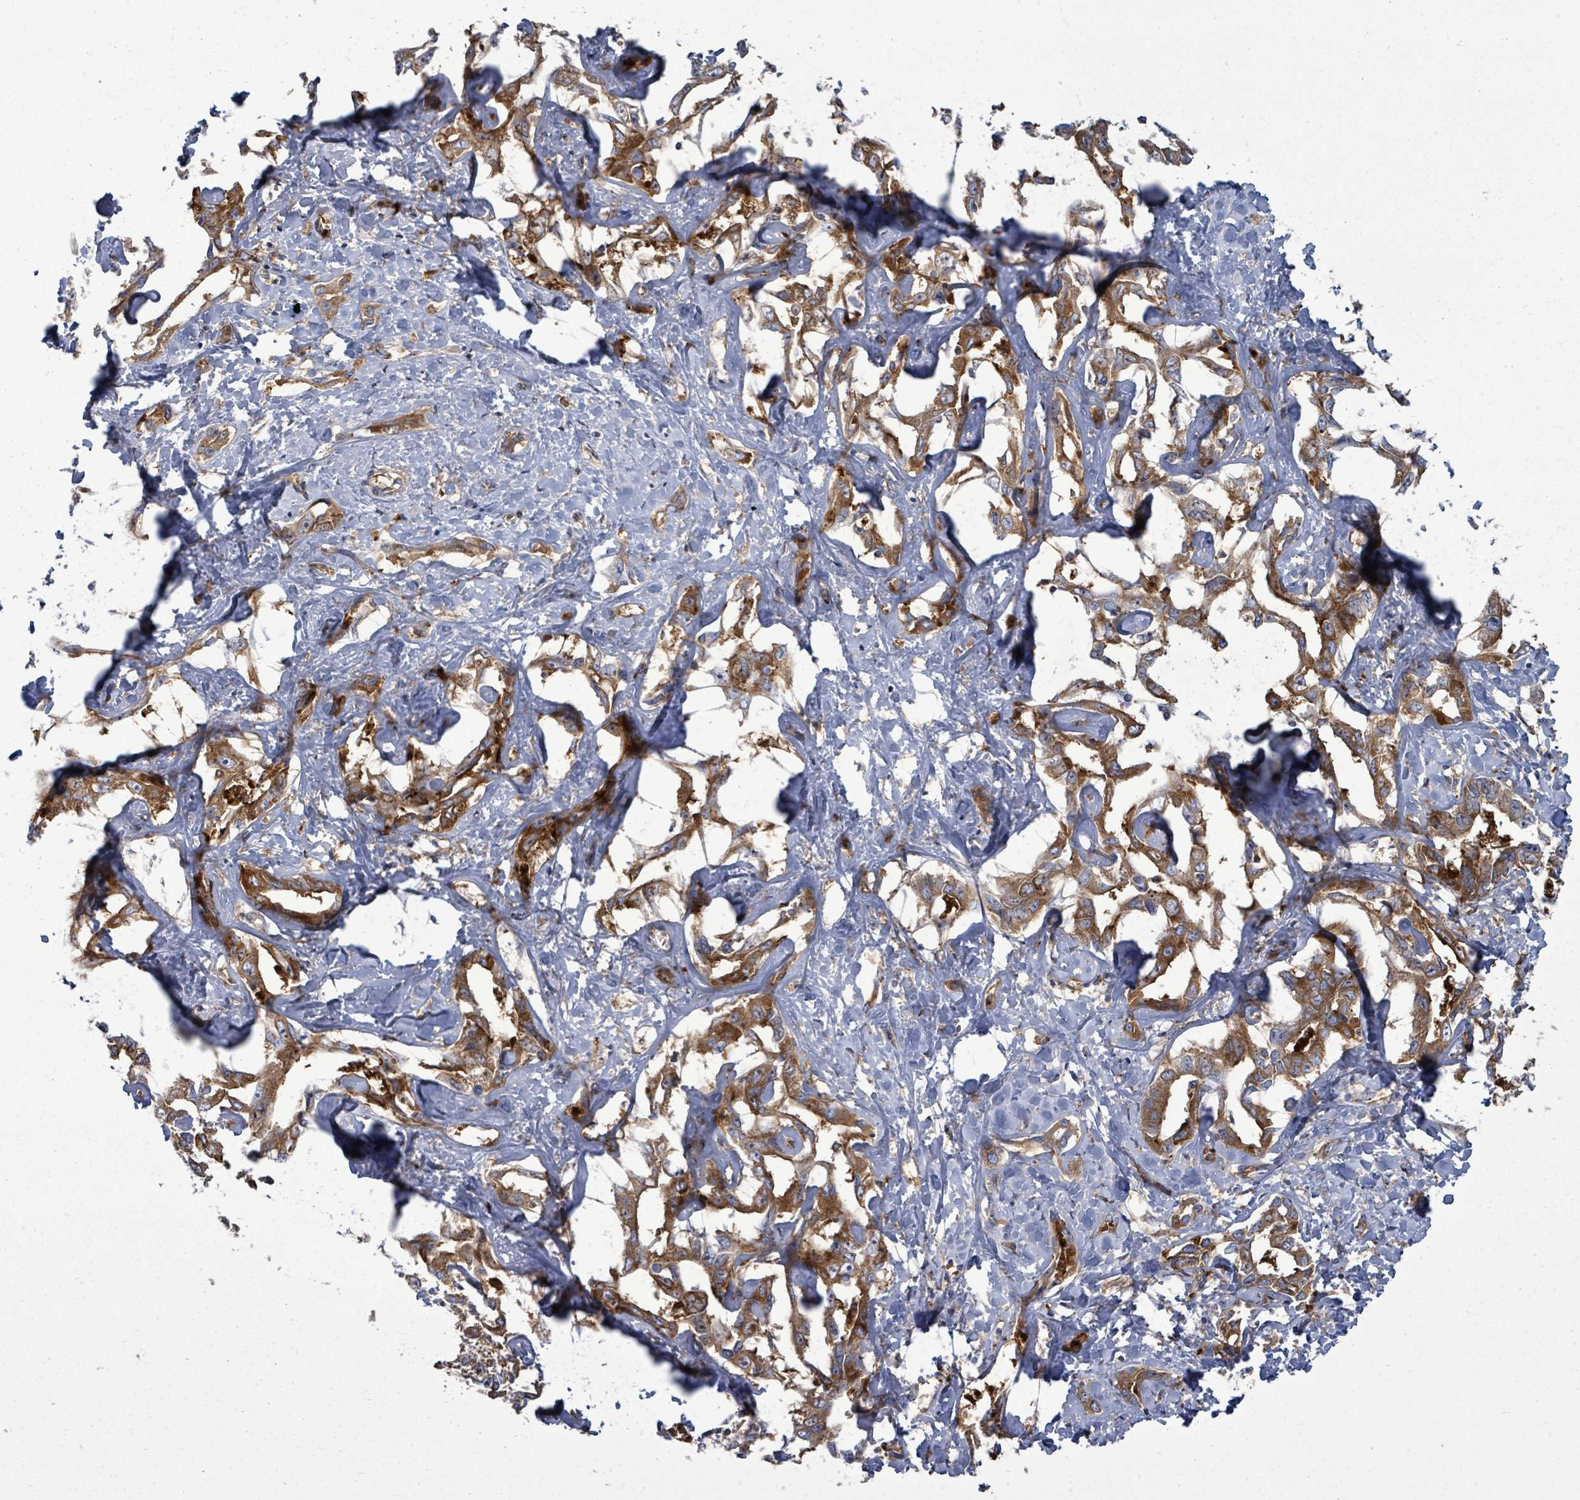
{"staining": {"intensity": "moderate", "quantity": ">75%", "location": "cytoplasmic/membranous"}, "tissue": "liver cancer", "cell_type": "Tumor cells", "image_type": "cancer", "snomed": [{"axis": "morphology", "description": "Cholangiocarcinoma"}, {"axis": "topography", "description": "Liver"}], "caption": "Liver cholangiocarcinoma tissue reveals moderate cytoplasmic/membranous expression in about >75% of tumor cells, visualized by immunohistochemistry.", "gene": "EIF3C", "patient": {"sex": "male", "age": 59}}